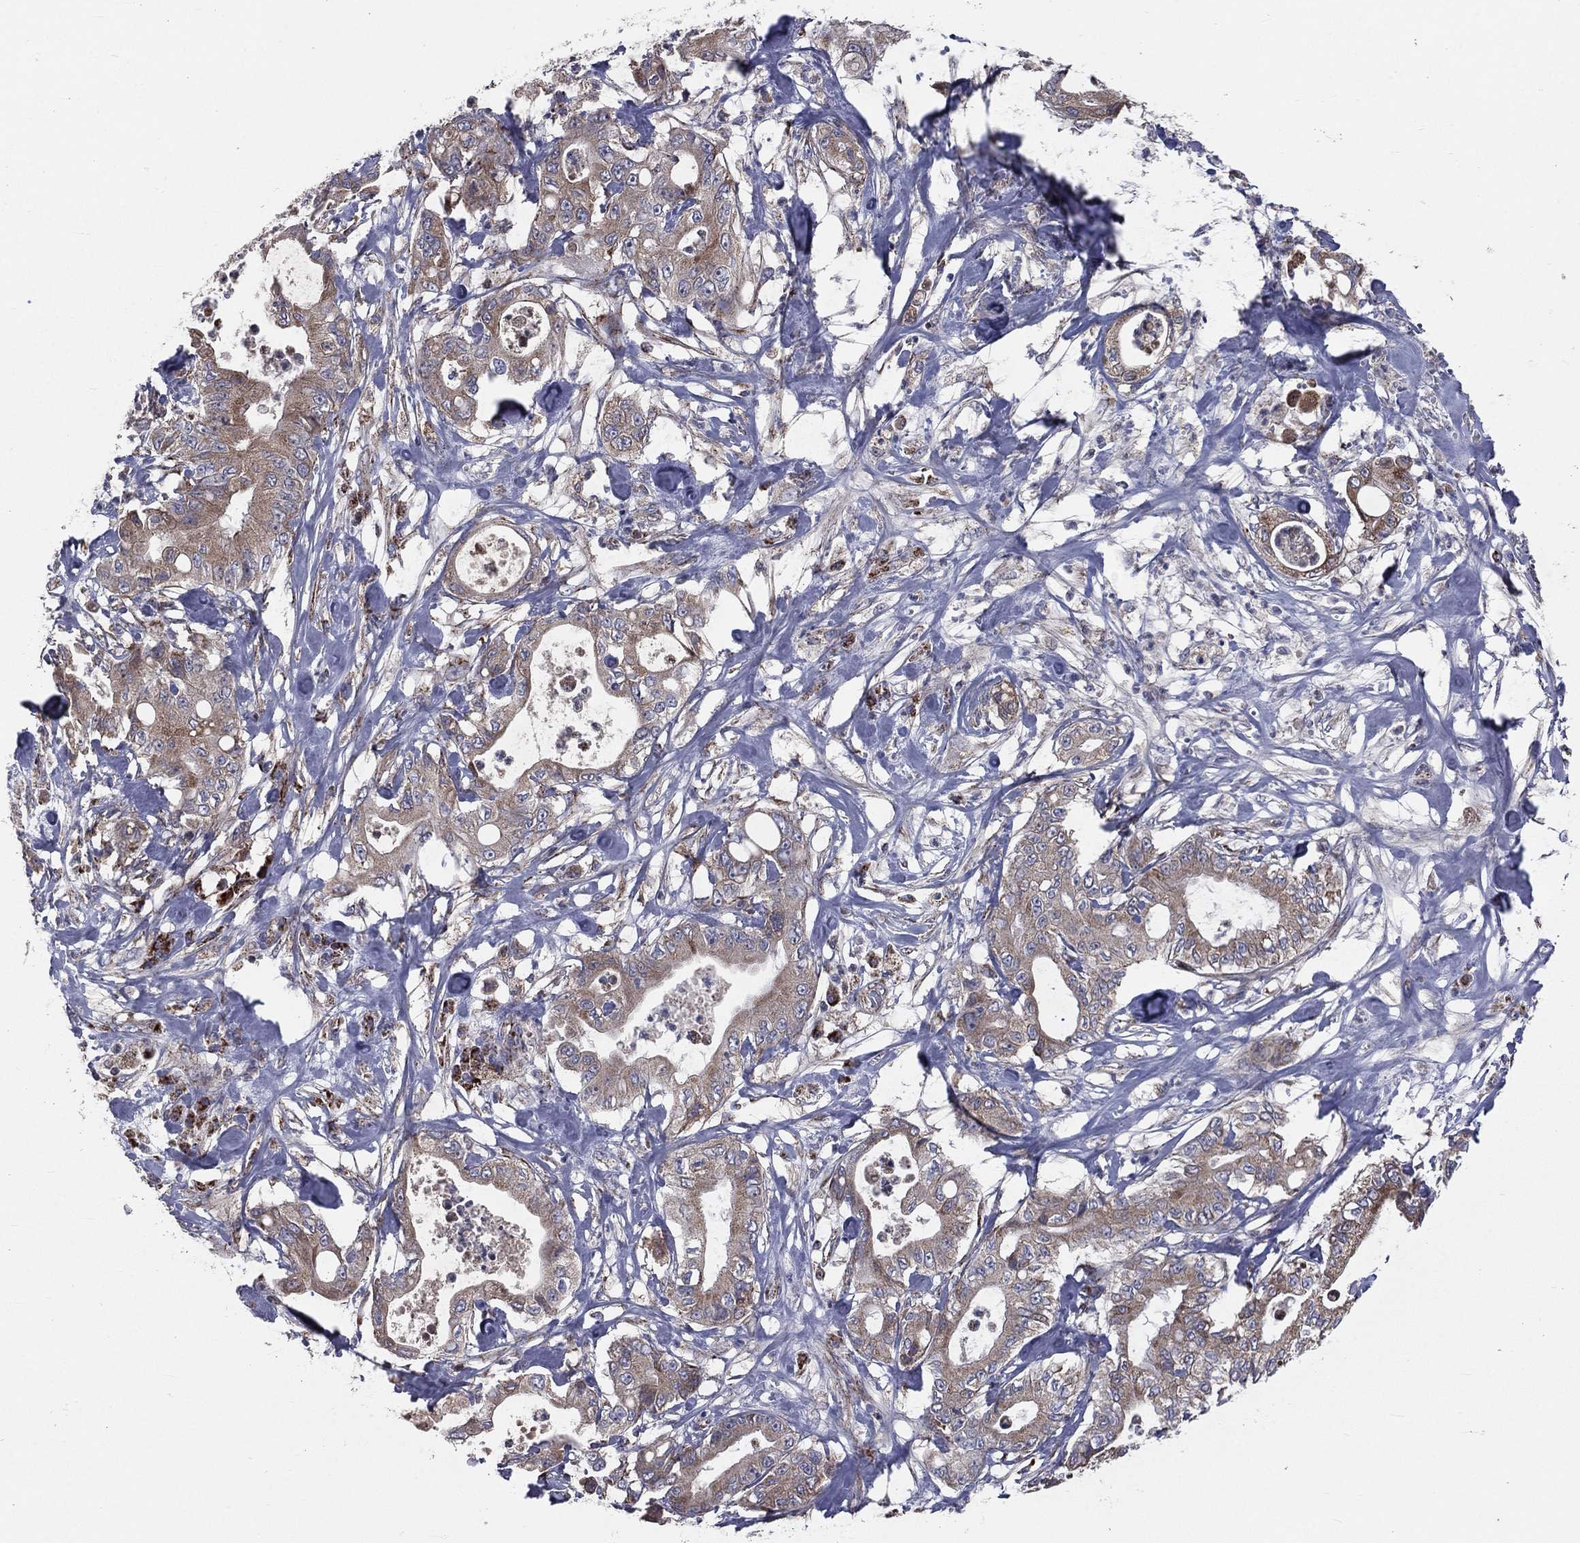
{"staining": {"intensity": "moderate", "quantity": ">75%", "location": "cytoplasmic/membranous"}, "tissue": "pancreatic cancer", "cell_type": "Tumor cells", "image_type": "cancer", "snomed": [{"axis": "morphology", "description": "Adenocarcinoma, NOS"}, {"axis": "topography", "description": "Pancreas"}], "caption": "An immunohistochemistry (IHC) image of neoplastic tissue is shown. Protein staining in brown highlights moderate cytoplasmic/membranous positivity in adenocarcinoma (pancreatic) within tumor cells.", "gene": "GPD1", "patient": {"sex": "male", "age": 71}}